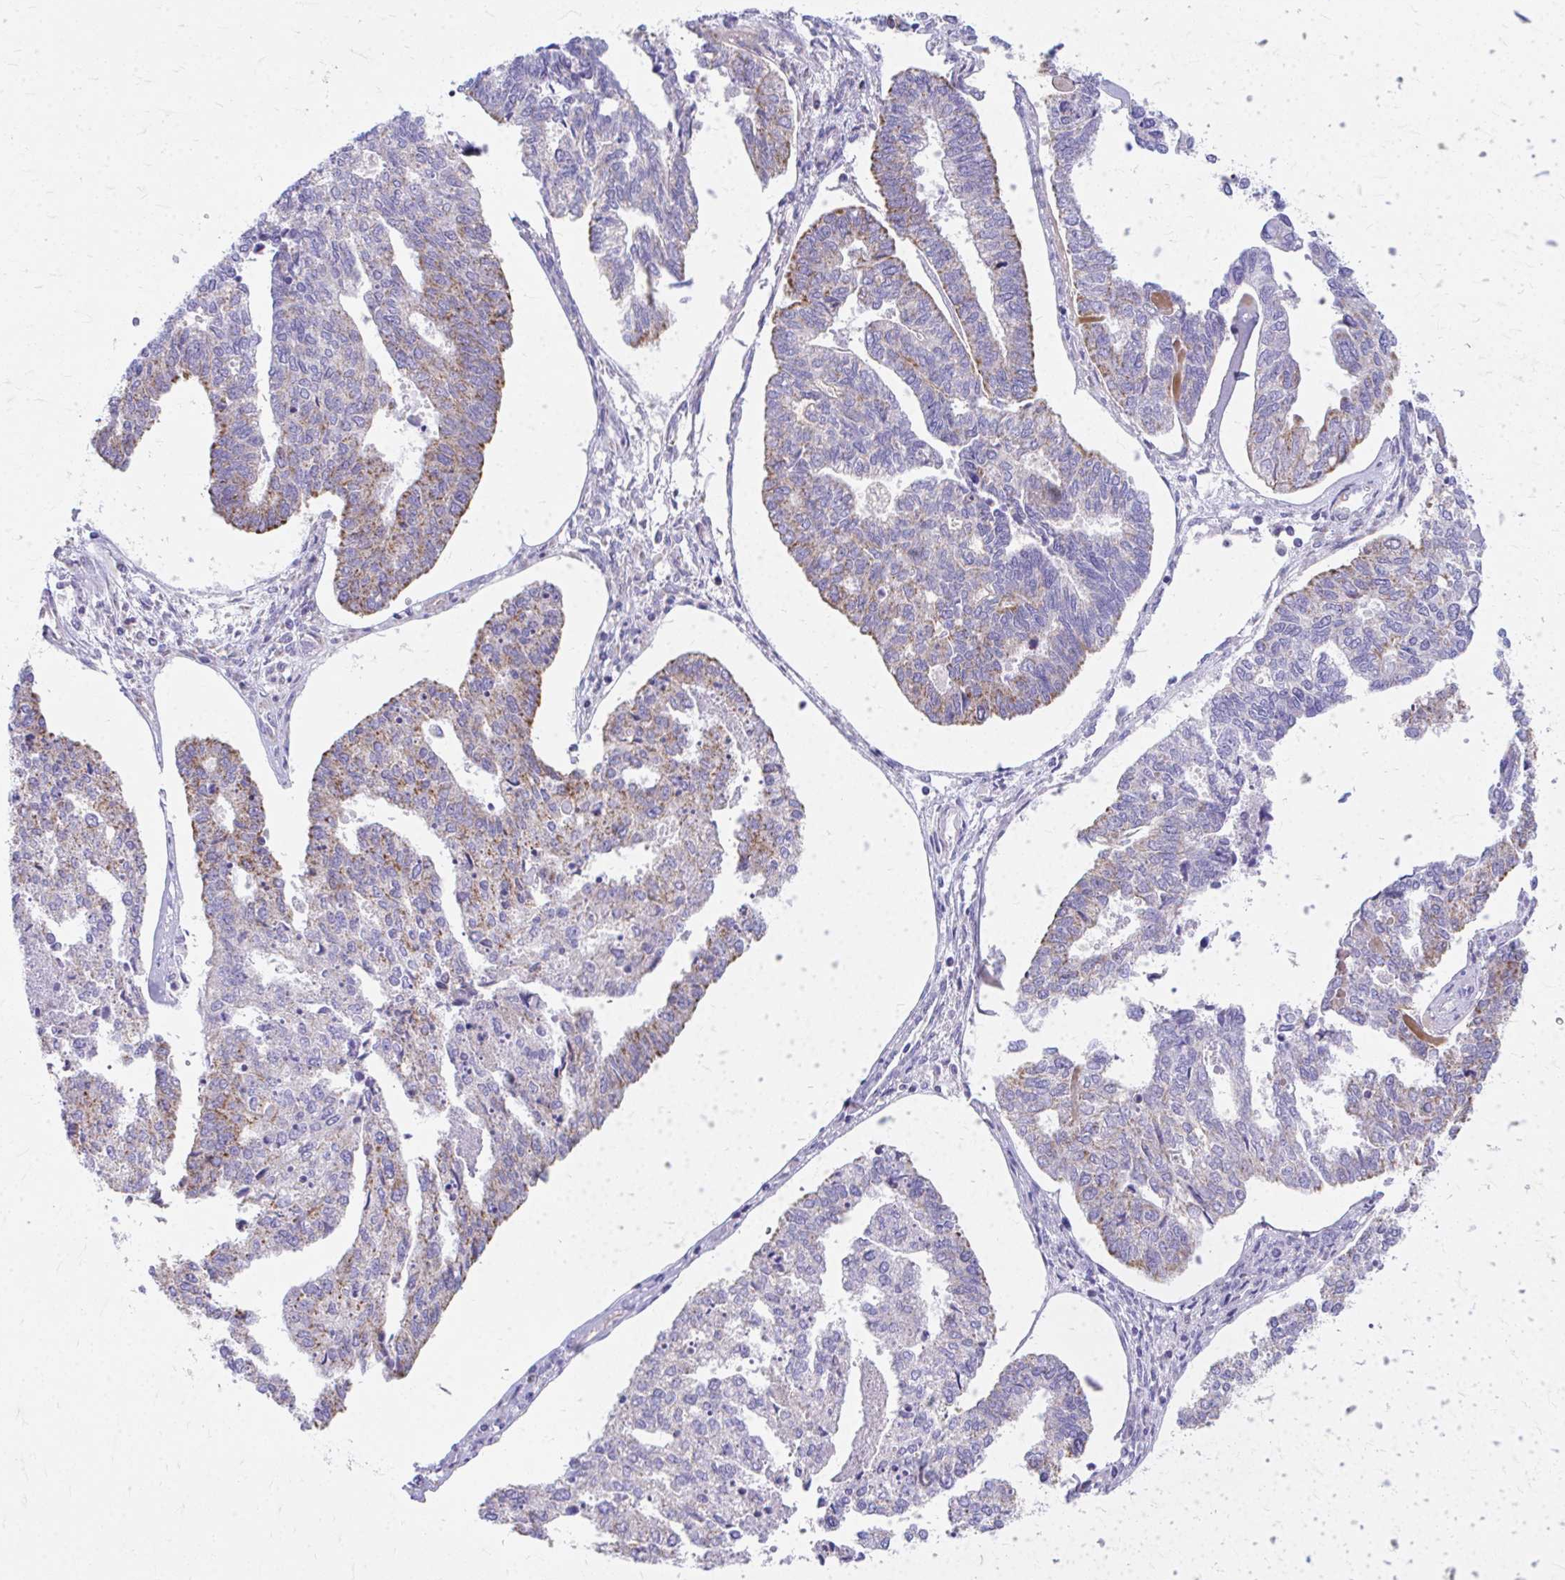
{"staining": {"intensity": "moderate", "quantity": "<25%", "location": "cytoplasmic/membranous"}, "tissue": "endometrial cancer", "cell_type": "Tumor cells", "image_type": "cancer", "snomed": [{"axis": "morphology", "description": "Adenocarcinoma, NOS"}, {"axis": "topography", "description": "Endometrium"}], "caption": "This is a micrograph of immunohistochemistry staining of endometrial cancer (adenocarcinoma), which shows moderate expression in the cytoplasmic/membranous of tumor cells.", "gene": "MRPL19", "patient": {"sex": "female", "age": 73}}